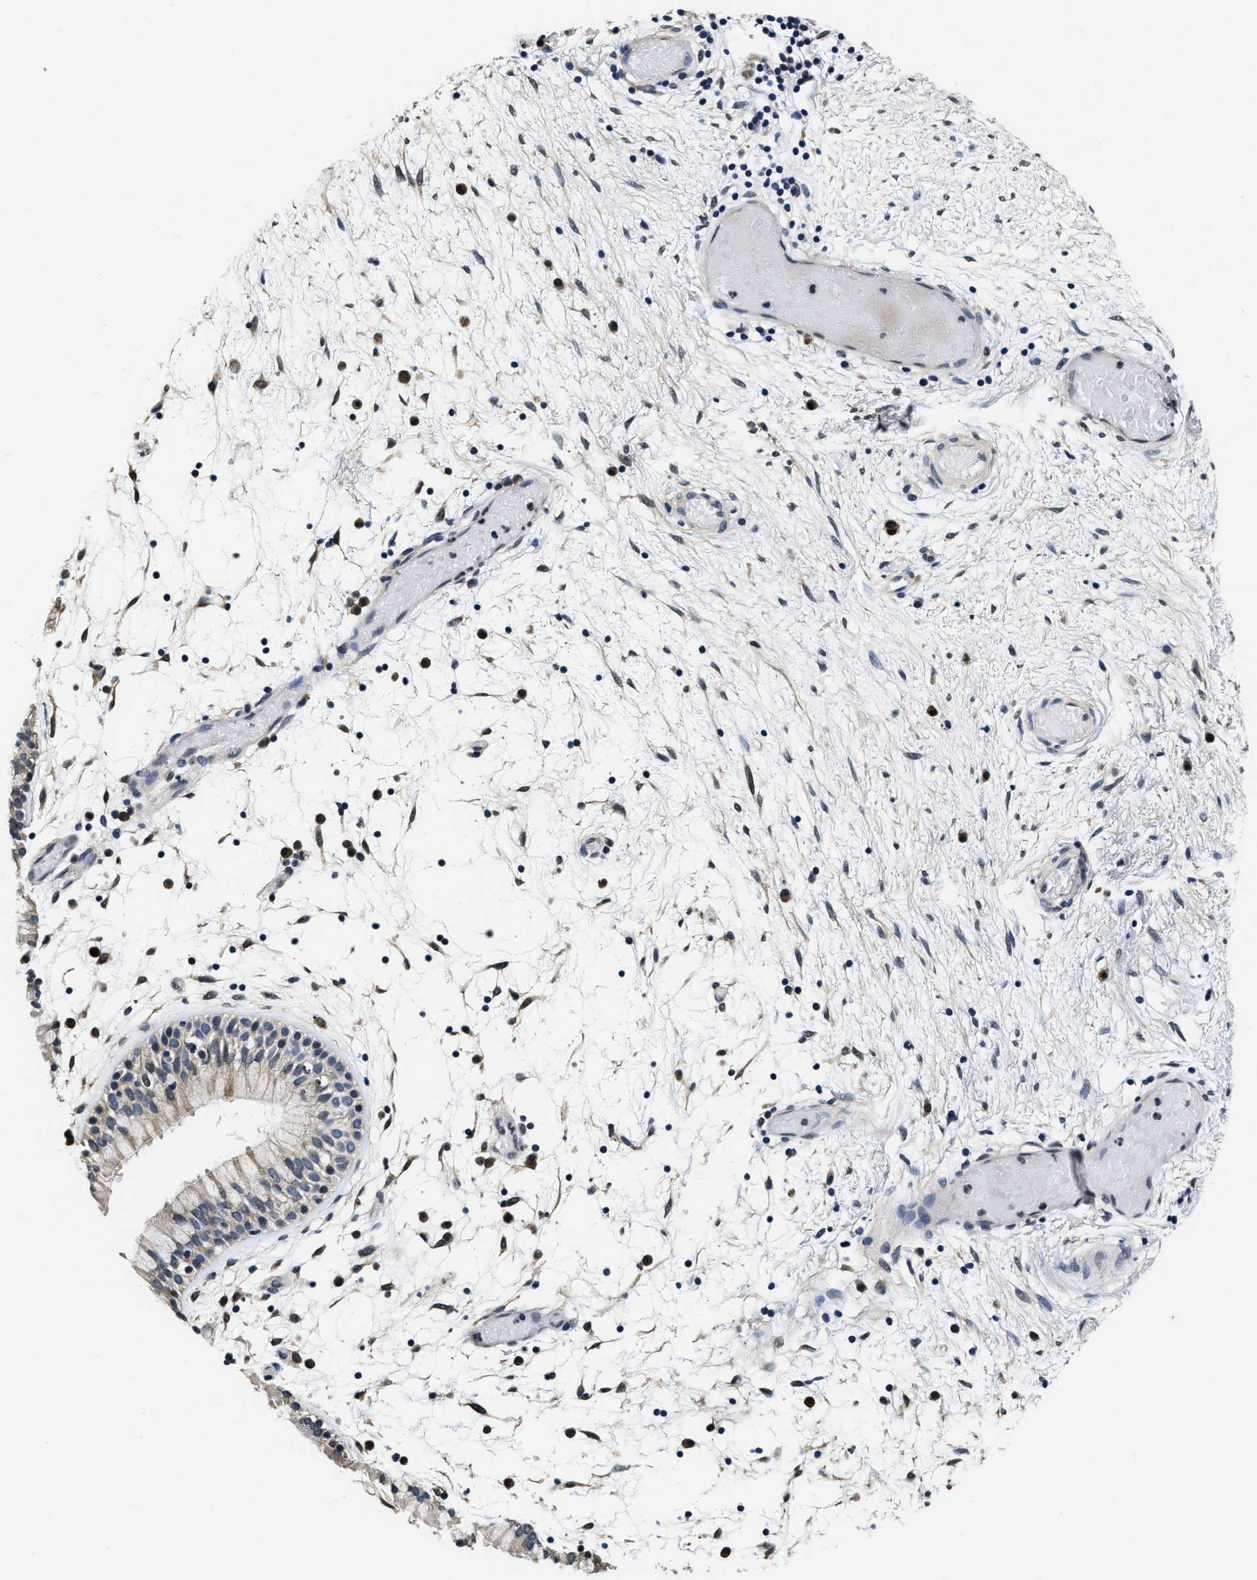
{"staining": {"intensity": "weak", "quantity": "25%-75%", "location": "cytoplasmic/membranous"}, "tissue": "nasopharynx", "cell_type": "Respiratory epithelial cells", "image_type": "normal", "snomed": [{"axis": "morphology", "description": "Normal tissue, NOS"}, {"axis": "morphology", "description": "Inflammation, NOS"}, {"axis": "topography", "description": "Nasopharynx"}], "caption": "Nasopharynx stained with a protein marker shows weak staining in respiratory epithelial cells.", "gene": "PHPT1", "patient": {"sex": "male", "age": 48}}